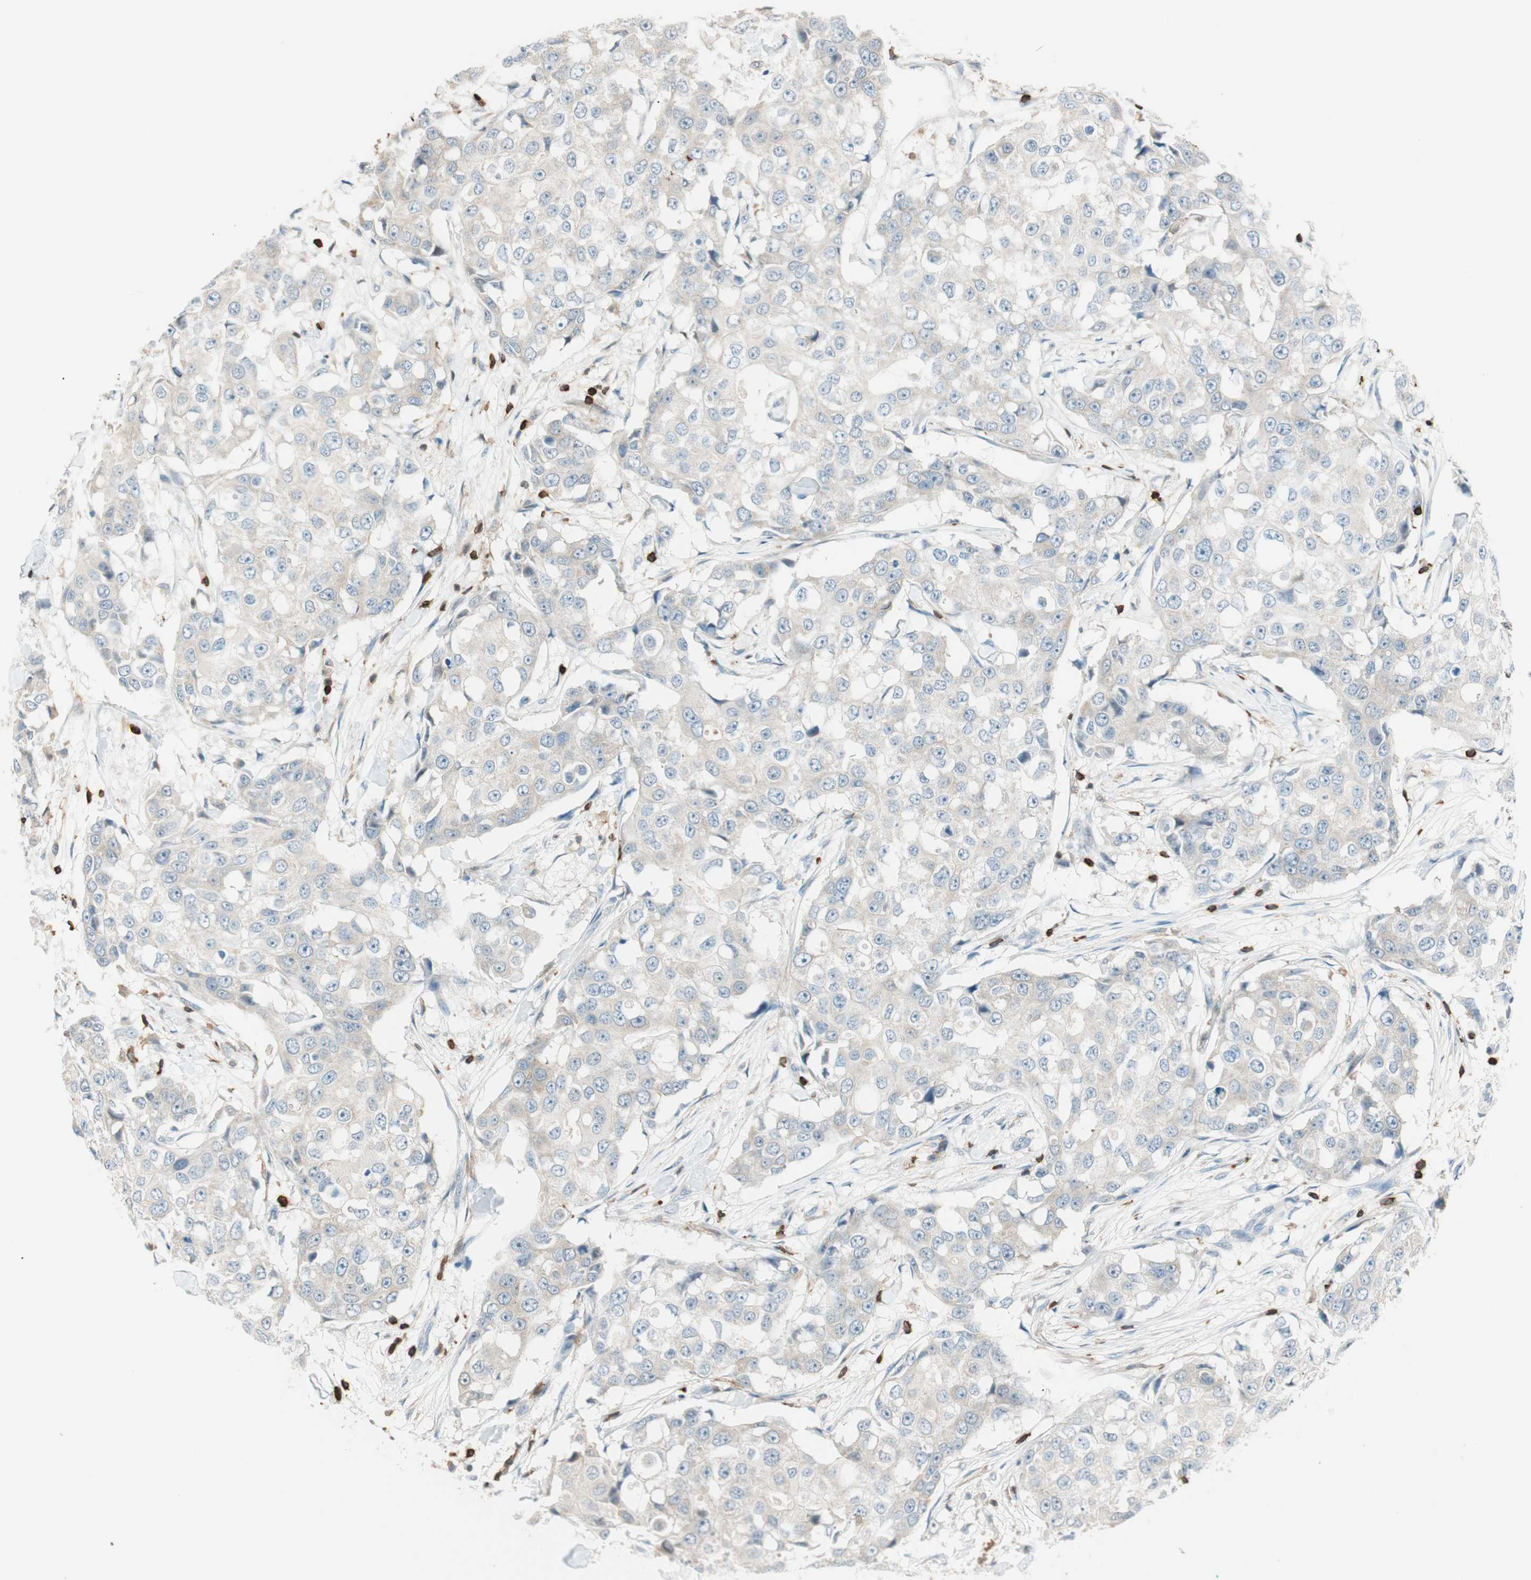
{"staining": {"intensity": "weak", "quantity": "25%-75%", "location": "cytoplasmic/membranous"}, "tissue": "breast cancer", "cell_type": "Tumor cells", "image_type": "cancer", "snomed": [{"axis": "morphology", "description": "Duct carcinoma"}, {"axis": "topography", "description": "Breast"}], "caption": "Immunohistochemical staining of breast cancer shows low levels of weak cytoplasmic/membranous expression in approximately 25%-75% of tumor cells.", "gene": "HPGD", "patient": {"sex": "female", "age": 27}}